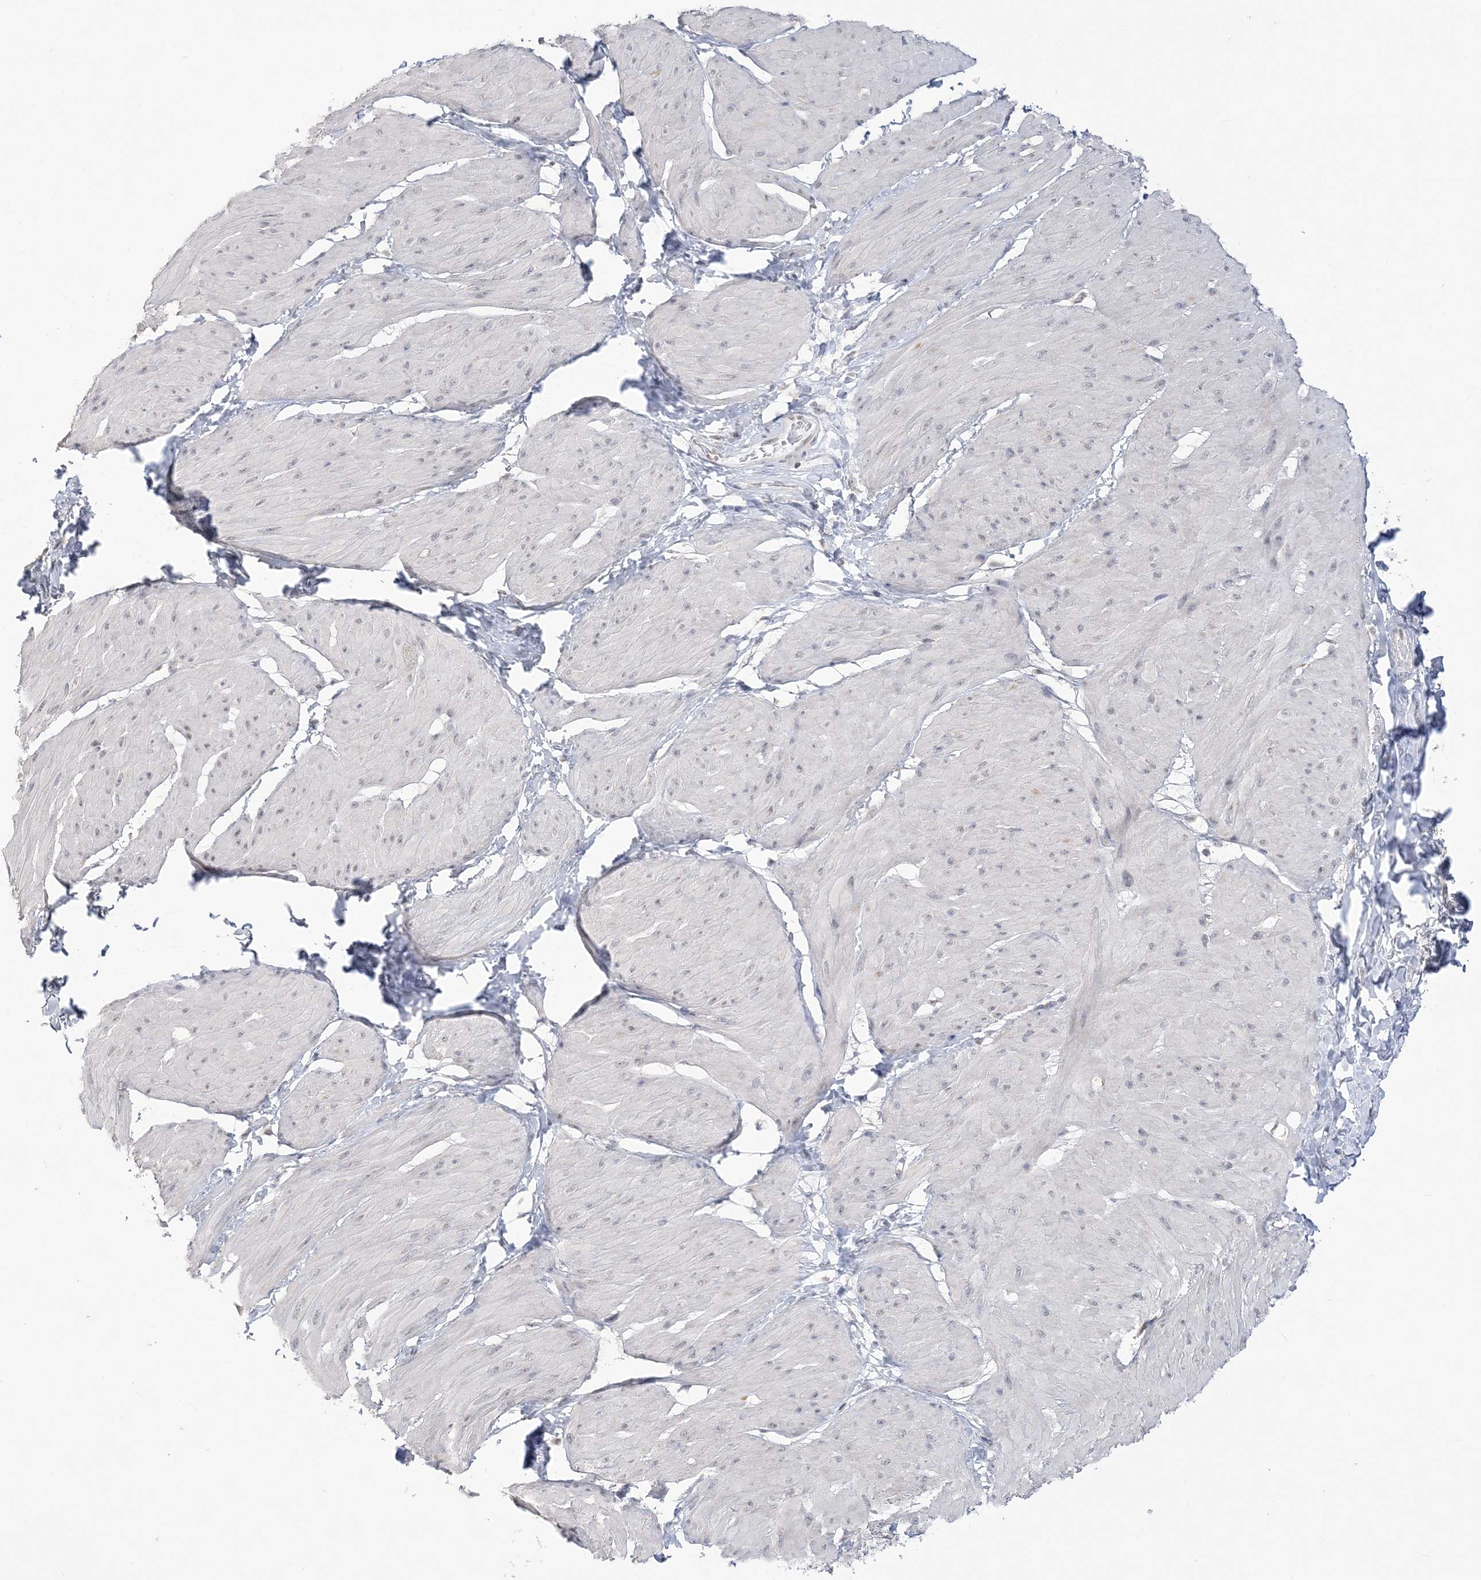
{"staining": {"intensity": "negative", "quantity": "none", "location": "none"}, "tissue": "smooth muscle", "cell_type": "Smooth muscle cells", "image_type": "normal", "snomed": [{"axis": "morphology", "description": "Urothelial carcinoma, High grade"}, {"axis": "topography", "description": "Urinary bladder"}], "caption": "Immunohistochemical staining of benign smooth muscle shows no significant positivity in smooth muscle cells.", "gene": "DDX21", "patient": {"sex": "male", "age": 46}}